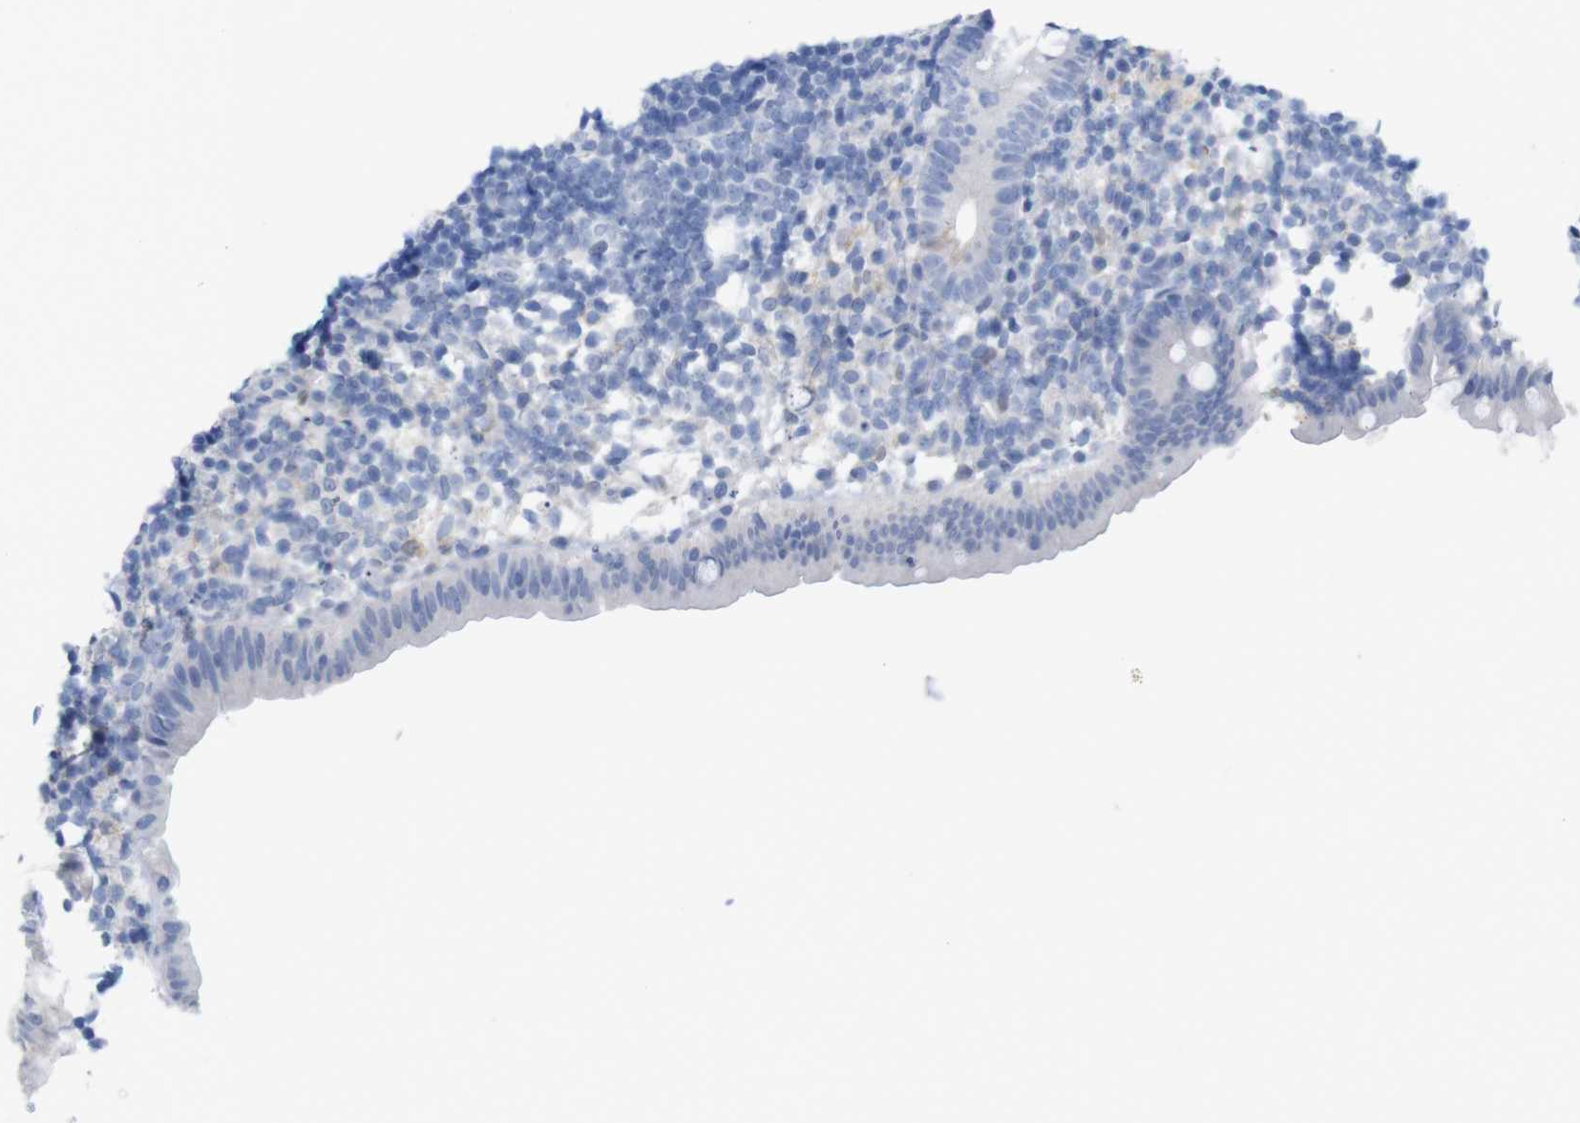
{"staining": {"intensity": "negative", "quantity": "none", "location": "none"}, "tissue": "appendix", "cell_type": "Glandular cells", "image_type": "normal", "snomed": [{"axis": "morphology", "description": "Normal tissue, NOS"}, {"axis": "topography", "description": "Appendix"}], "caption": "IHC histopathology image of unremarkable appendix stained for a protein (brown), which reveals no expression in glandular cells.", "gene": "PNMA1", "patient": {"sex": "female", "age": 20}}